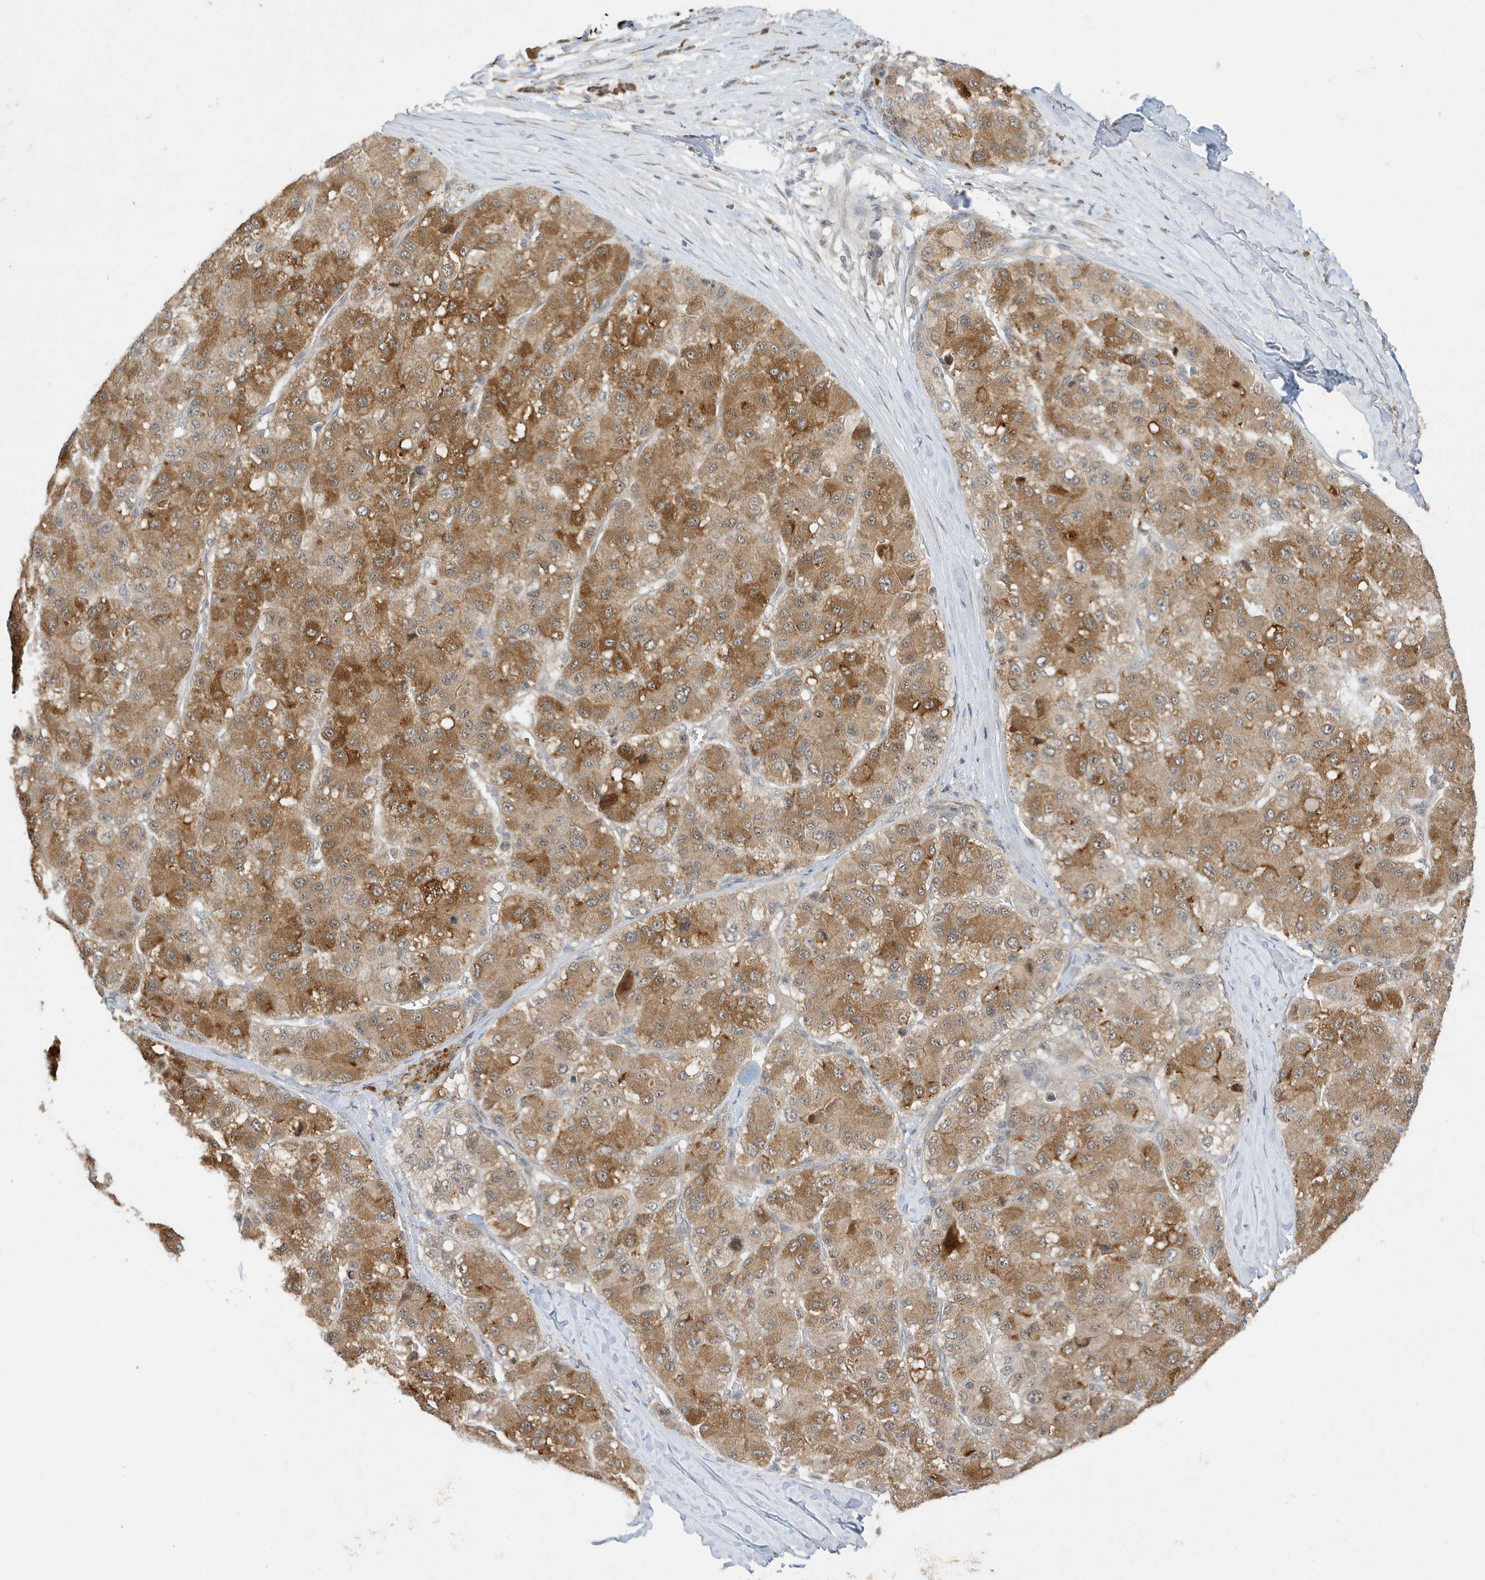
{"staining": {"intensity": "moderate", "quantity": ">75%", "location": "cytoplasmic/membranous"}, "tissue": "liver cancer", "cell_type": "Tumor cells", "image_type": "cancer", "snomed": [{"axis": "morphology", "description": "Carcinoma, Hepatocellular, NOS"}, {"axis": "topography", "description": "Liver"}], "caption": "Immunohistochemistry (IHC) (DAB) staining of human liver hepatocellular carcinoma demonstrates moderate cytoplasmic/membranous protein staining in about >75% of tumor cells.", "gene": "MAST3", "patient": {"sex": "male", "age": 80}}